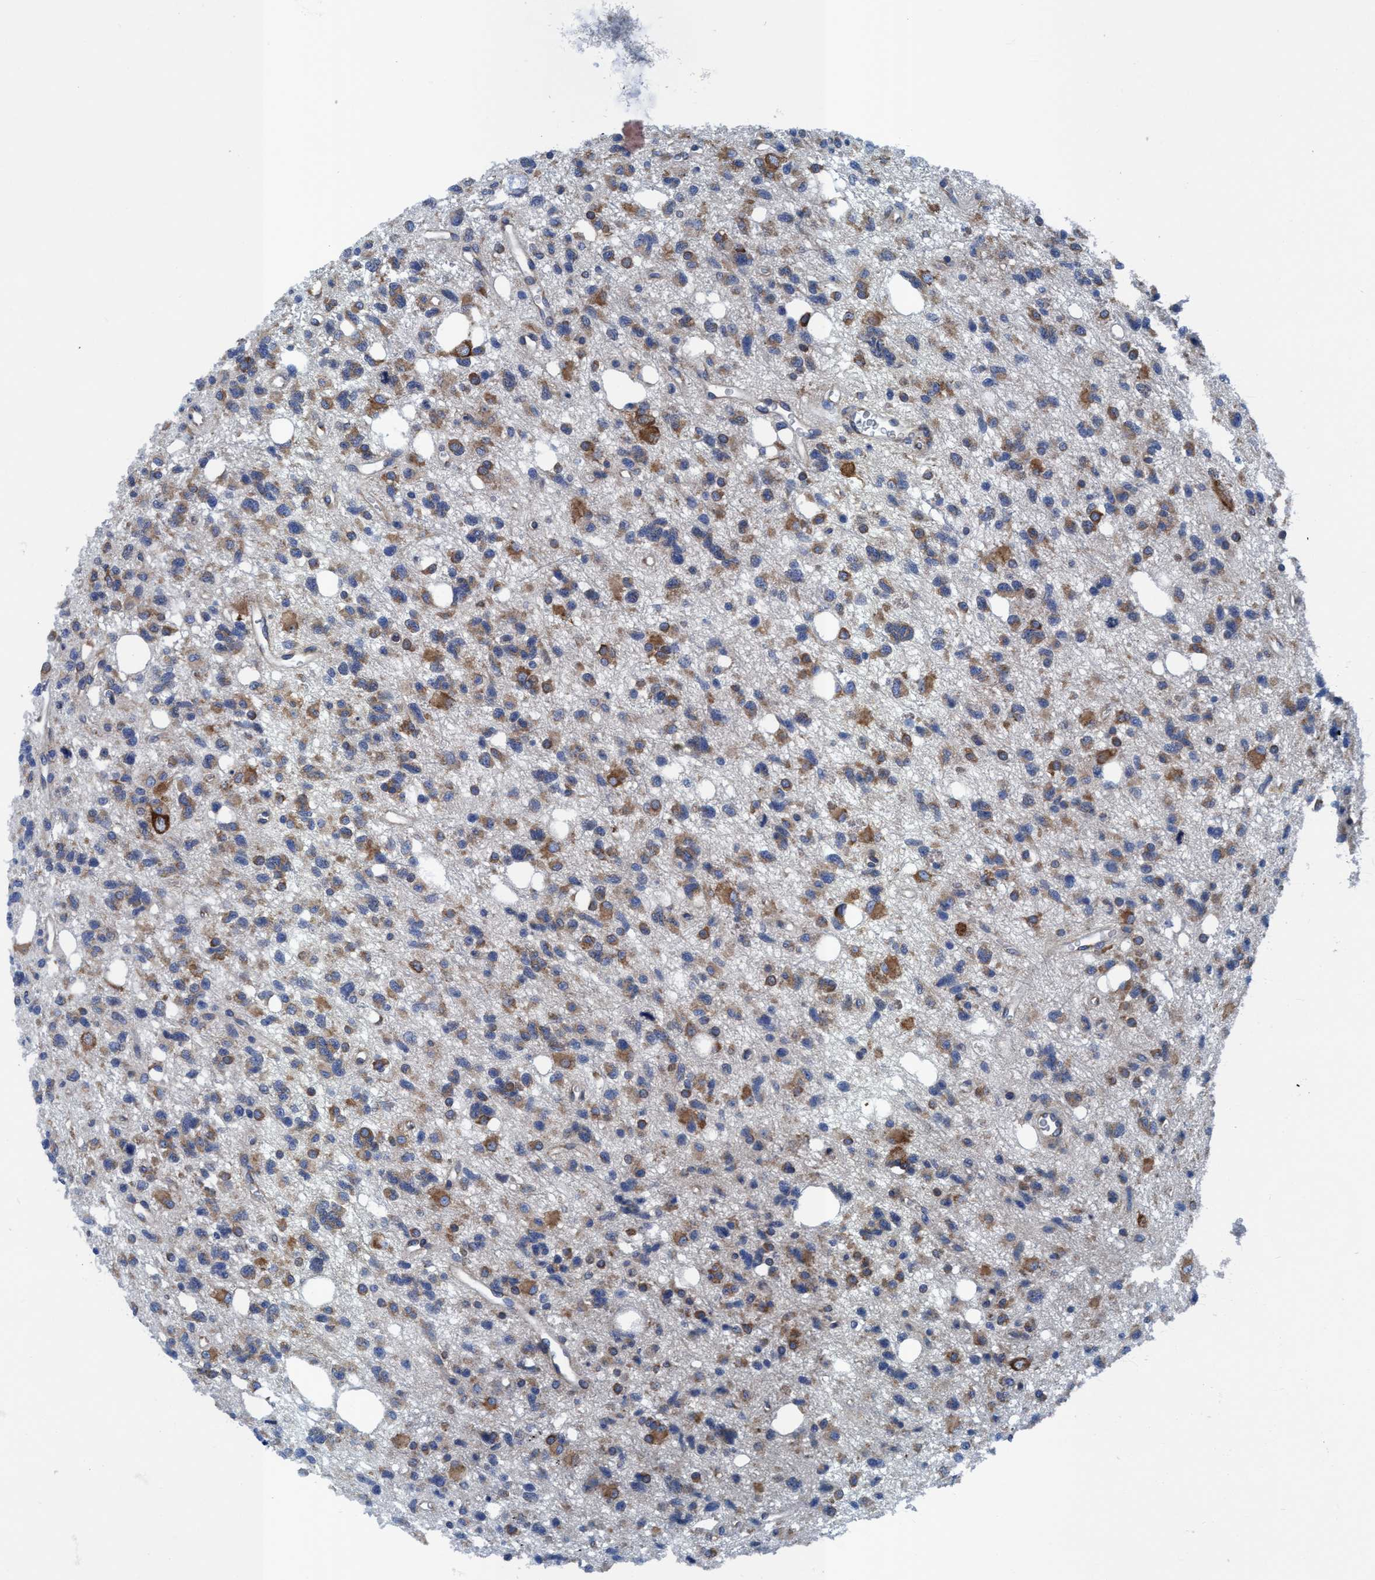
{"staining": {"intensity": "moderate", "quantity": "25%-75%", "location": "cytoplasmic/membranous"}, "tissue": "glioma", "cell_type": "Tumor cells", "image_type": "cancer", "snomed": [{"axis": "morphology", "description": "Glioma, malignant, High grade"}, {"axis": "topography", "description": "Brain"}], "caption": "The micrograph exhibits staining of high-grade glioma (malignant), revealing moderate cytoplasmic/membranous protein positivity (brown color) within tumor cells.", "gene": "NMT1", "patient": {"sex": "female", "age": 62}}